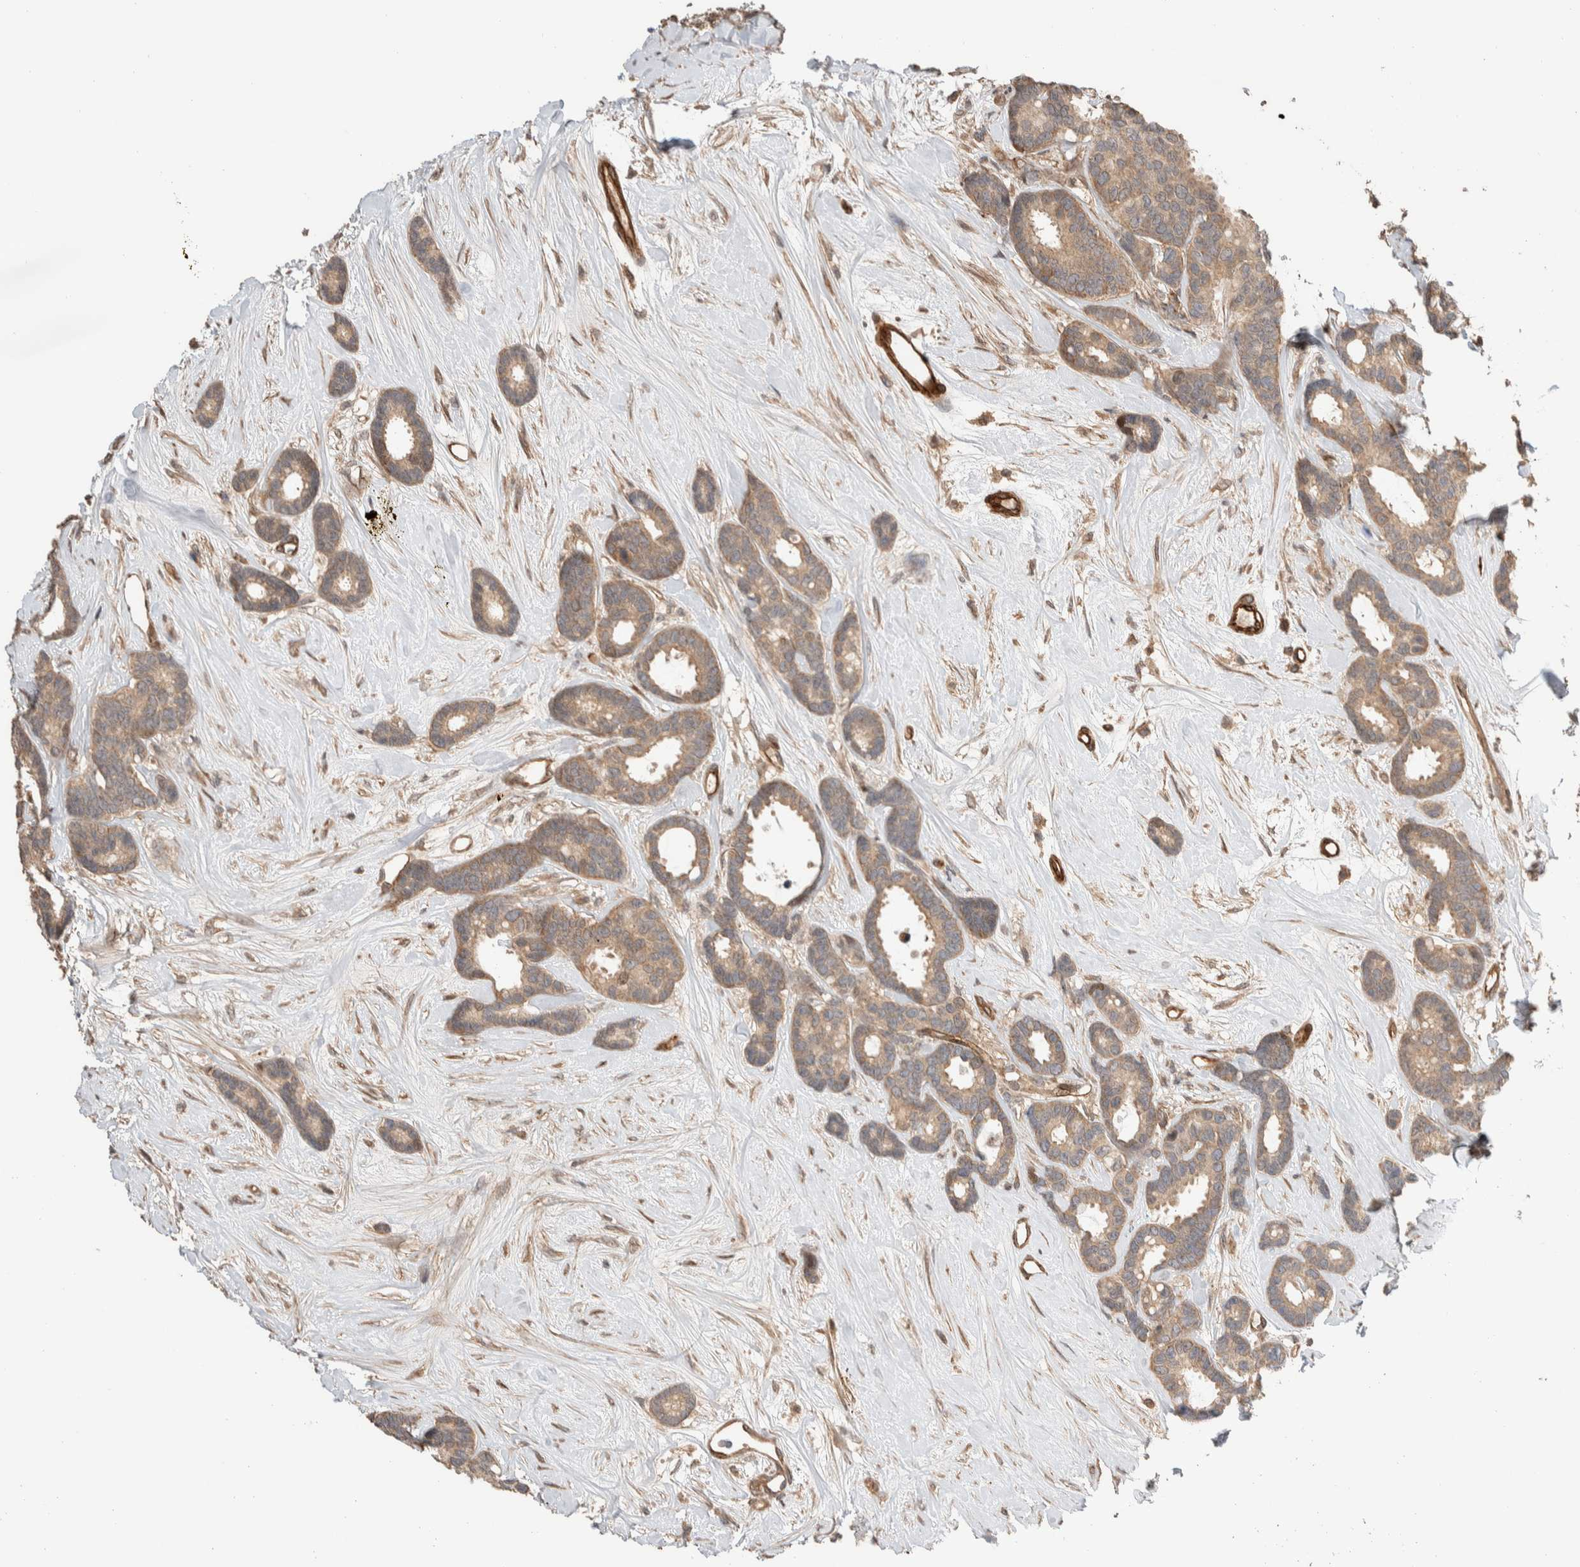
{"staining": {"intensity": "moderate", "quantity": ">75%", "location": "cytoplasmic/membranous"}, "tissue": "breast cancer", "cell_type": "Tumor cells", "image_type": "cancer", "snomed": [{"axis": "morphology", "description": "Duct carcinoma"}, {"axis": "topography", "description": "Breast"}], "caption": "Brown immunohistochemical staining in human breast cancer exhibits moderate cytoplasmic/membranous expression in about >75% of tumor cells.", "gene": "ERC1", "patient": {"sex": "female", "age": 87}}